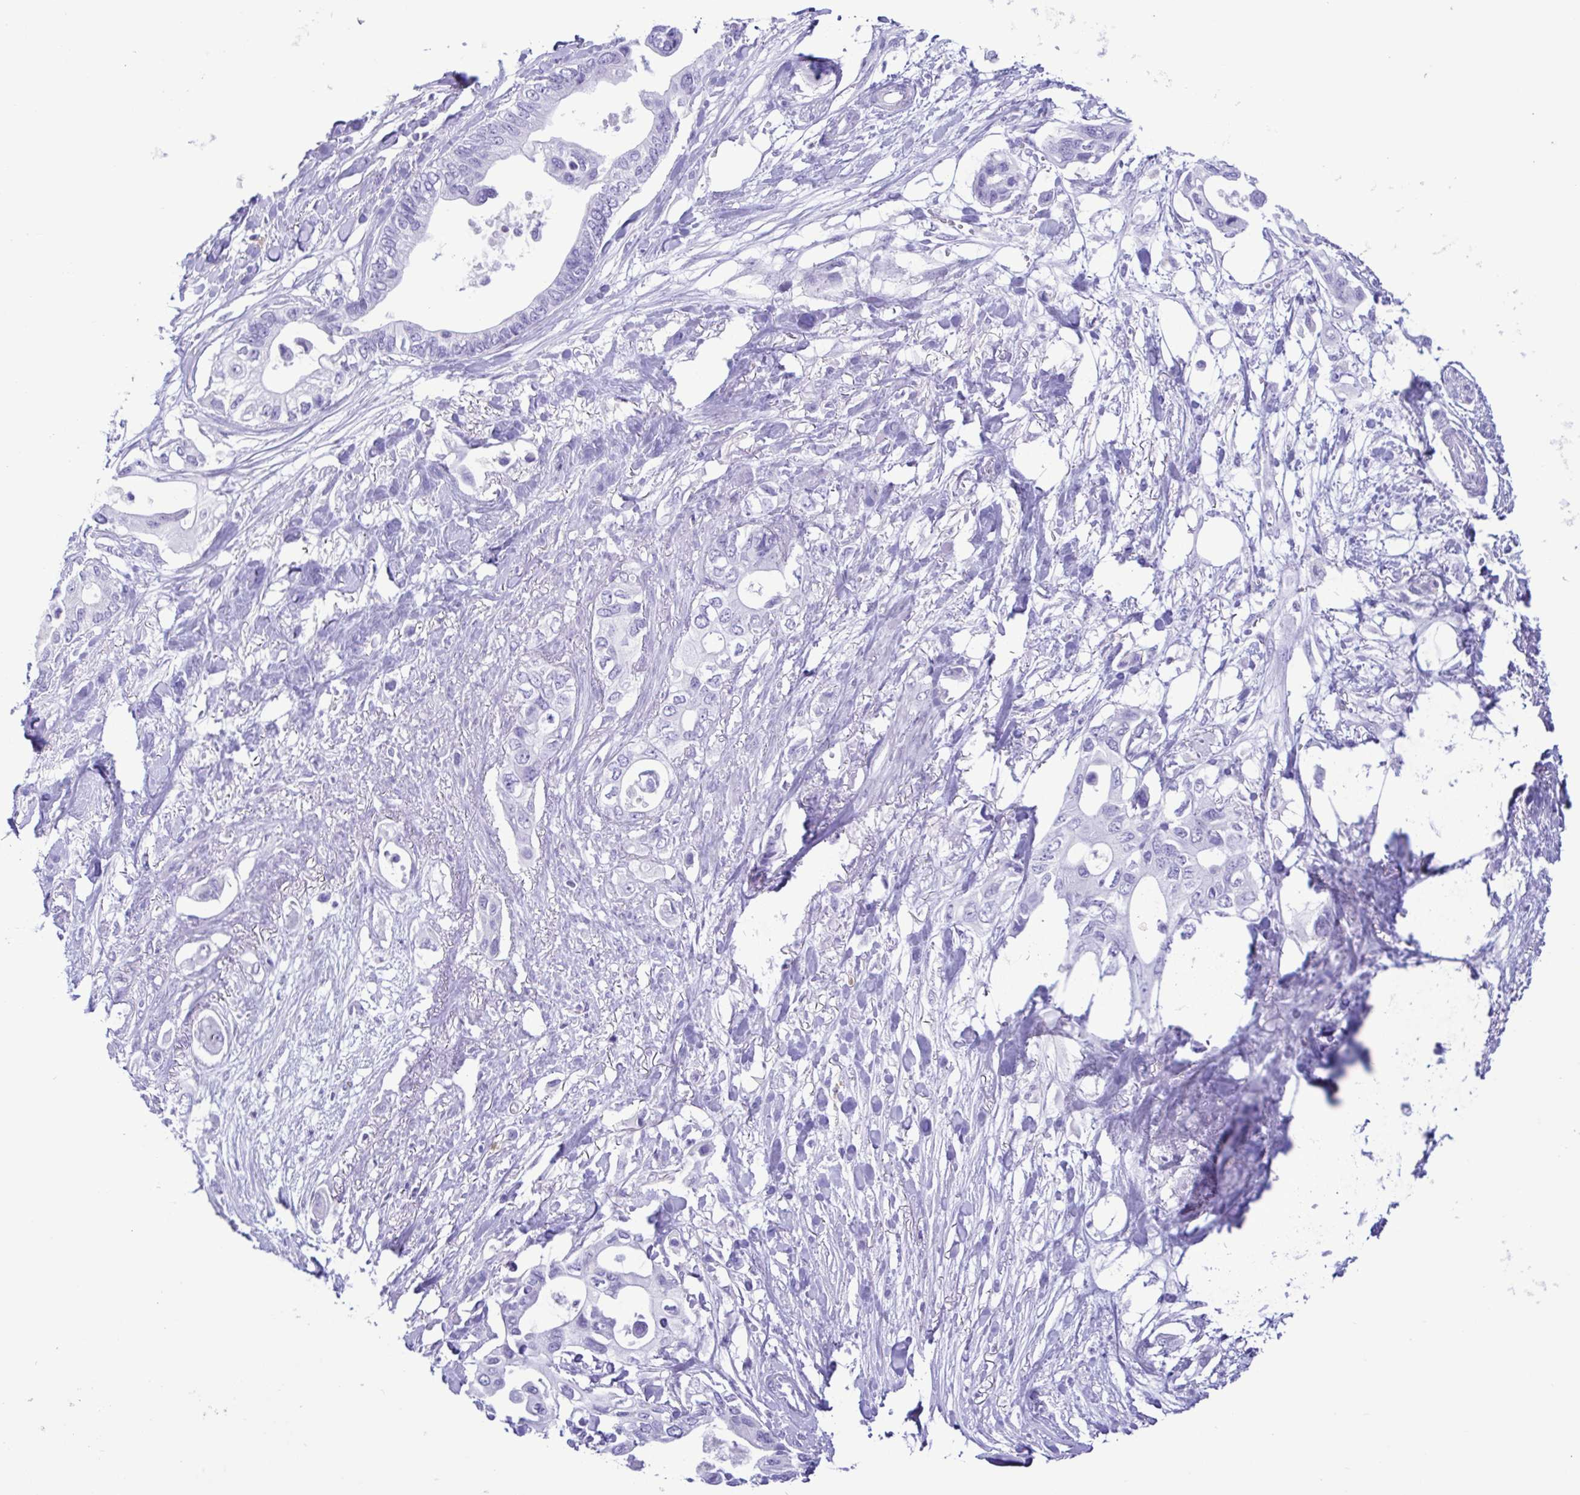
{"staining": {"intensity": "negative", "quantity": "none", "location": "none"}, "tissue": "pancreatic cancer", "cell_type": "Tumor cells", "image_type": "cancer", "snomed": [{"axis": "morphology", "description": "Adenocarcinoma, NOS"}, {"axis": "topography", "description": "Pancreas"}], "caption": "High power microscopy micrograph of an immunohistochemistry micrograph of pancreatic cancer (adenocarcinoma), revealing no significant staining in tumor cells.", "gene": "SPATA16", "patient": {"sex": "female", "age": 63}}